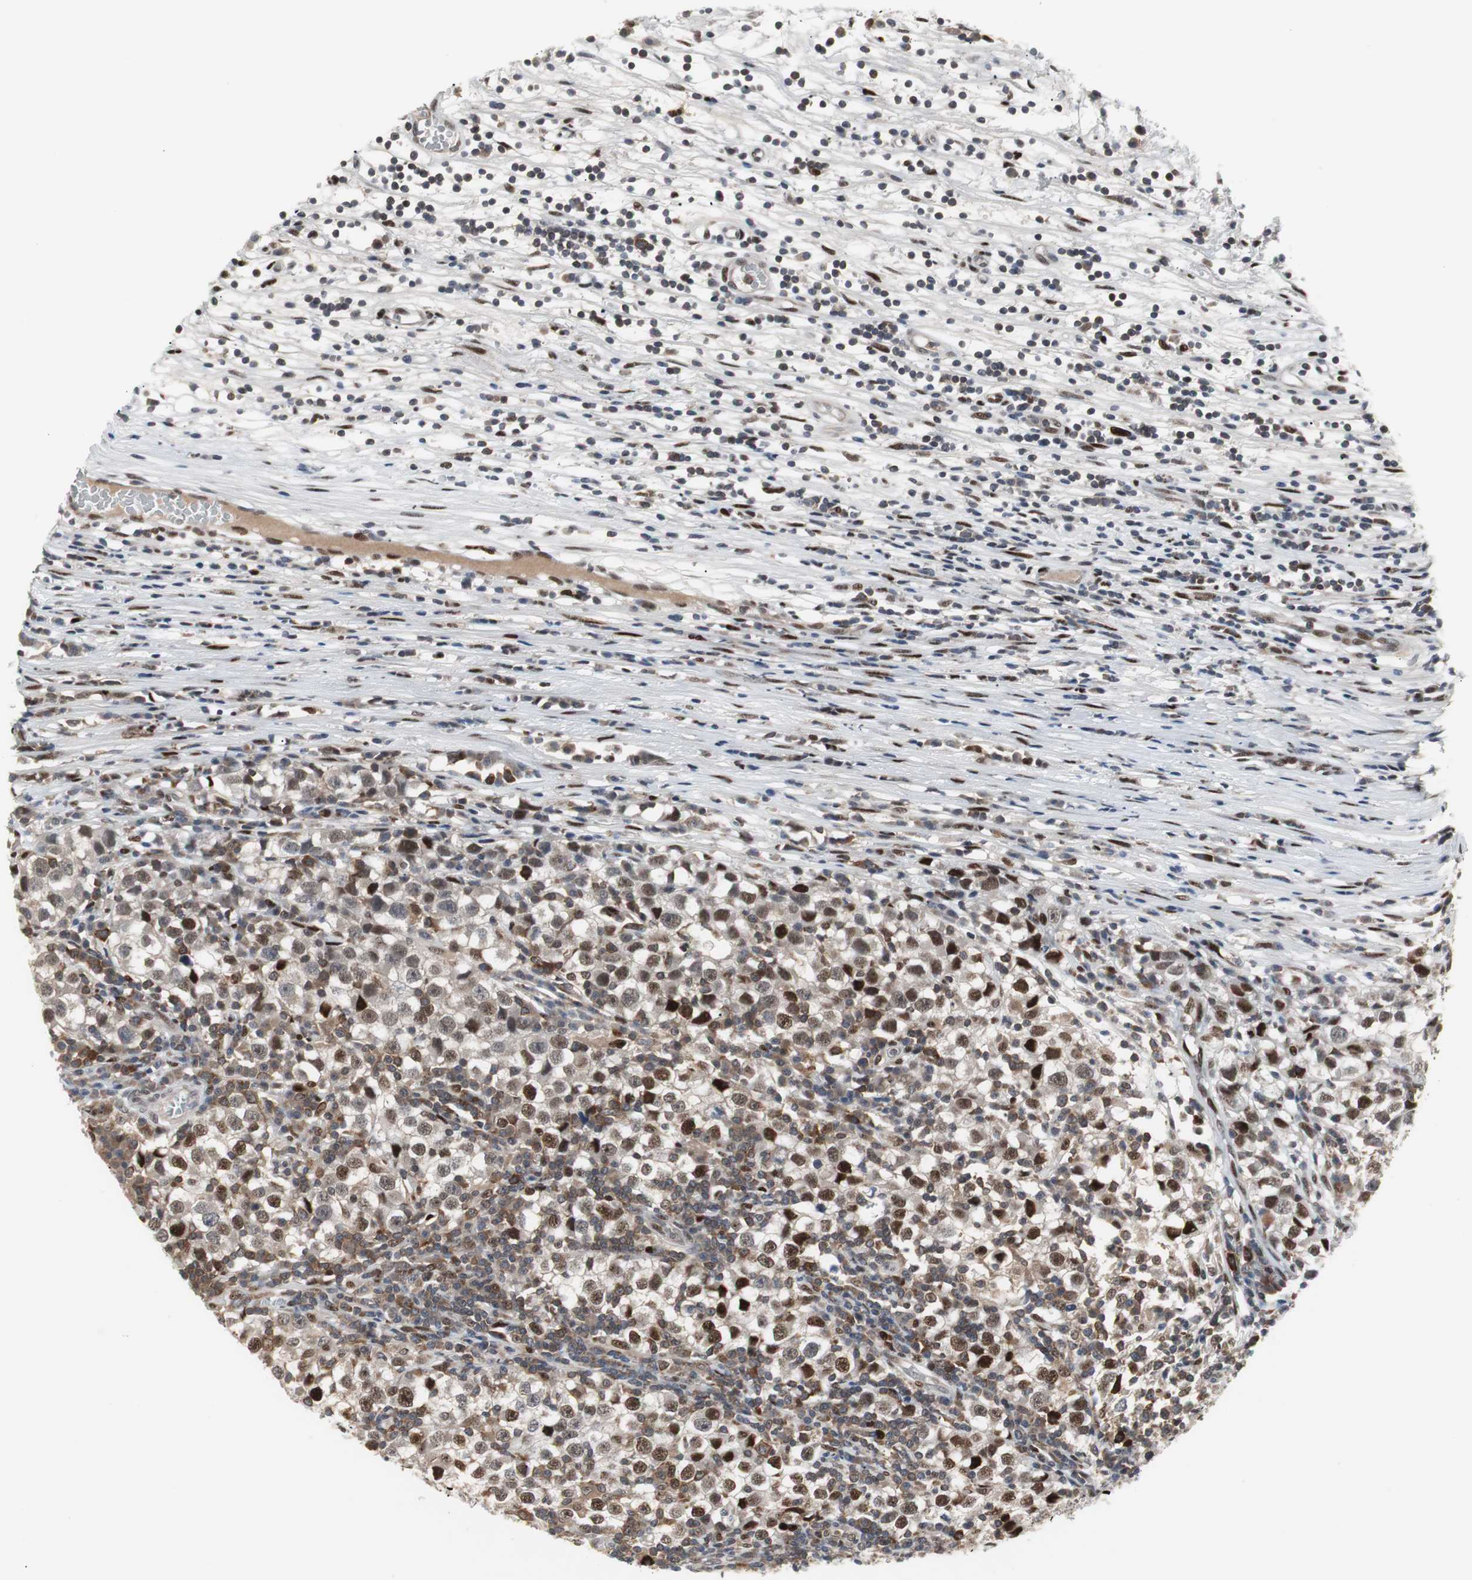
{"staining": {"intensity": "strong", "quantity": "25%-75%", "location": "cytoplasmic/membranous,nuclear"}, "tissue": "testis cancer", "cell_type": "Tumor cells", "image_type": "cancer", "snomed": [{"axis": "morphology", "description": "Seminoma, NOS"}, {"axis": "topography", "description": "Testis"}], "caption": "DAB immunohistochemical staining of testis seminoma reveals strong cytoplasmic/membranous and nuclear protein staining in approximately 25%-75% of tumor cells. The protein is shown in brown color, while the nuclei are stained blue.", "gene": "GRK2", "patient": {"sex": "male", "age": 65}}